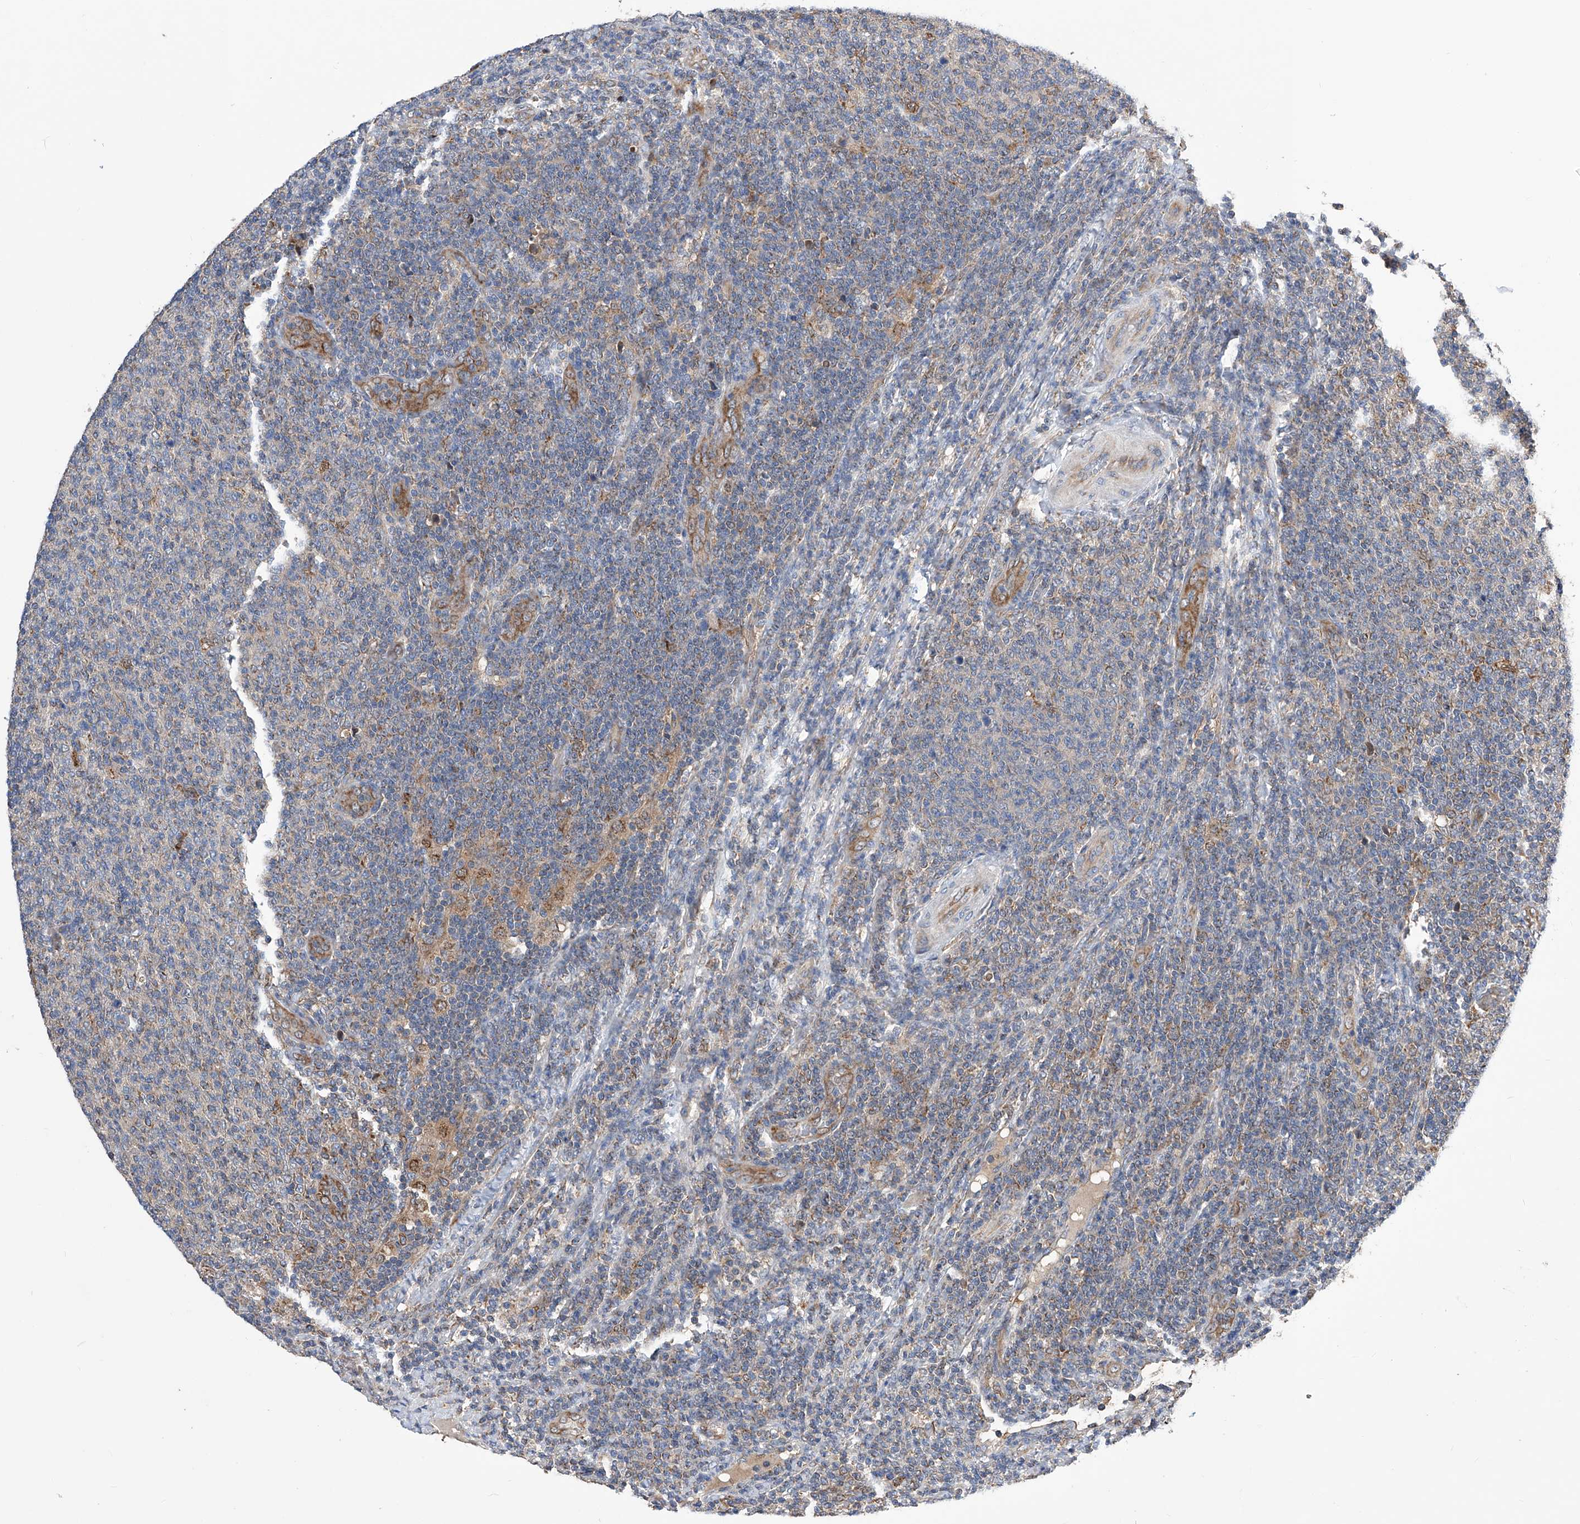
{"staining": {"intensity": "moderate", "quantity": "<25%", "location": "cytoplasmic/membranous"}, "tissue": "lymphoma", "cell_type": "Tumor cells", "image_type": "cancer", "snomed": [{"axis": "morphology", "description": "Malignant lymphoma, non-Hodgkin's type, Low grade"}, {"axis": "topography", "description": "Lymph node"}], "caption": "The image demonstrates a brown stain indicating the presence of a protein in the cytoplasmic/membranous of tumor cells in lymphoma. Nuclei are stained in blue.", "gene": "SPATA20", "patient": {"sex": "male", "age": 66}}